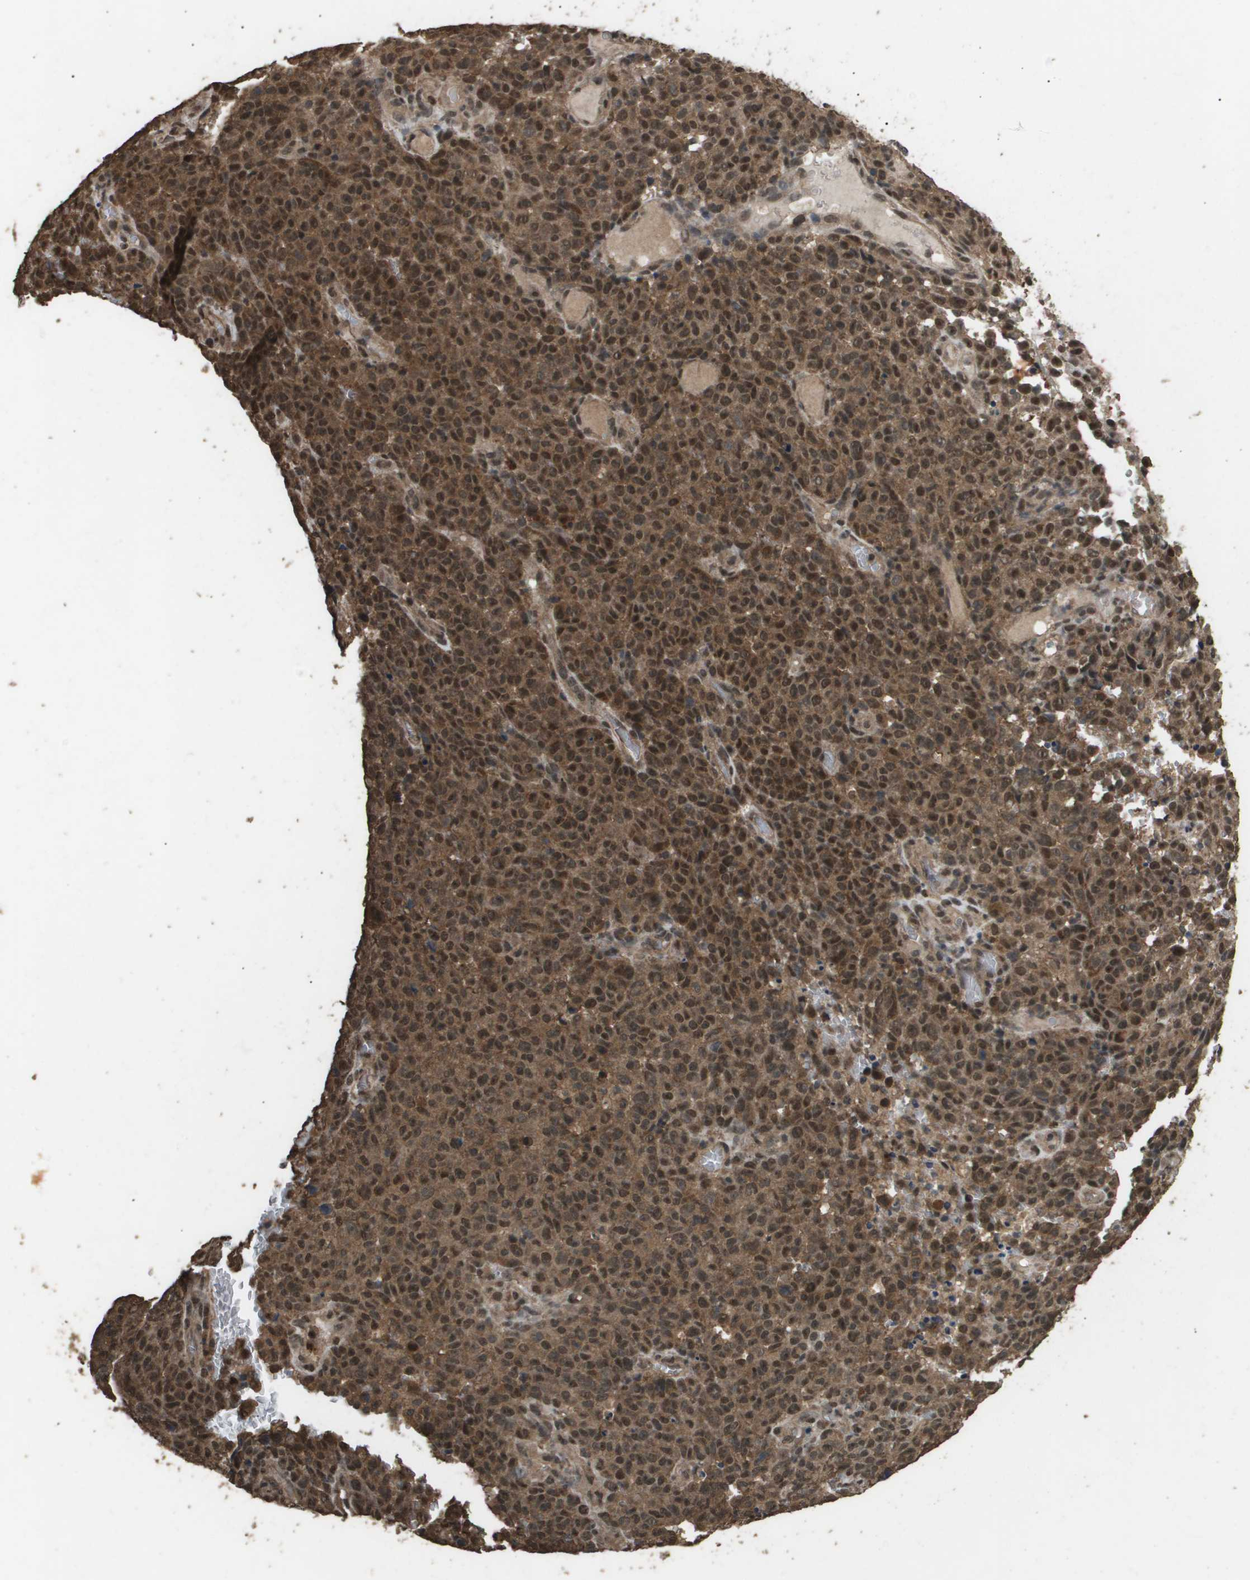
{"staining": {"intensity": "strong", "quantity": ">75%", "location": "cytoplasmic/membranous,nuclear"}, "tissue": "melanoma", "cell_type": "Tumor cells", "image_type": "cancer", "snomed": [{"axis": "morphology", "description": "Malignant melanoma, NOS"}, {"axis": "topography", "description": "Skin"}], "caption": "The photomicrograph reveals immunohistochemical staining of malignant melanoma. There is strong cytoplasmic/membranous and nuclear positivity is seen in about >75% of tumor cells.", "gene": "ING1", "patient": {"sex": "female", "age": 82}}